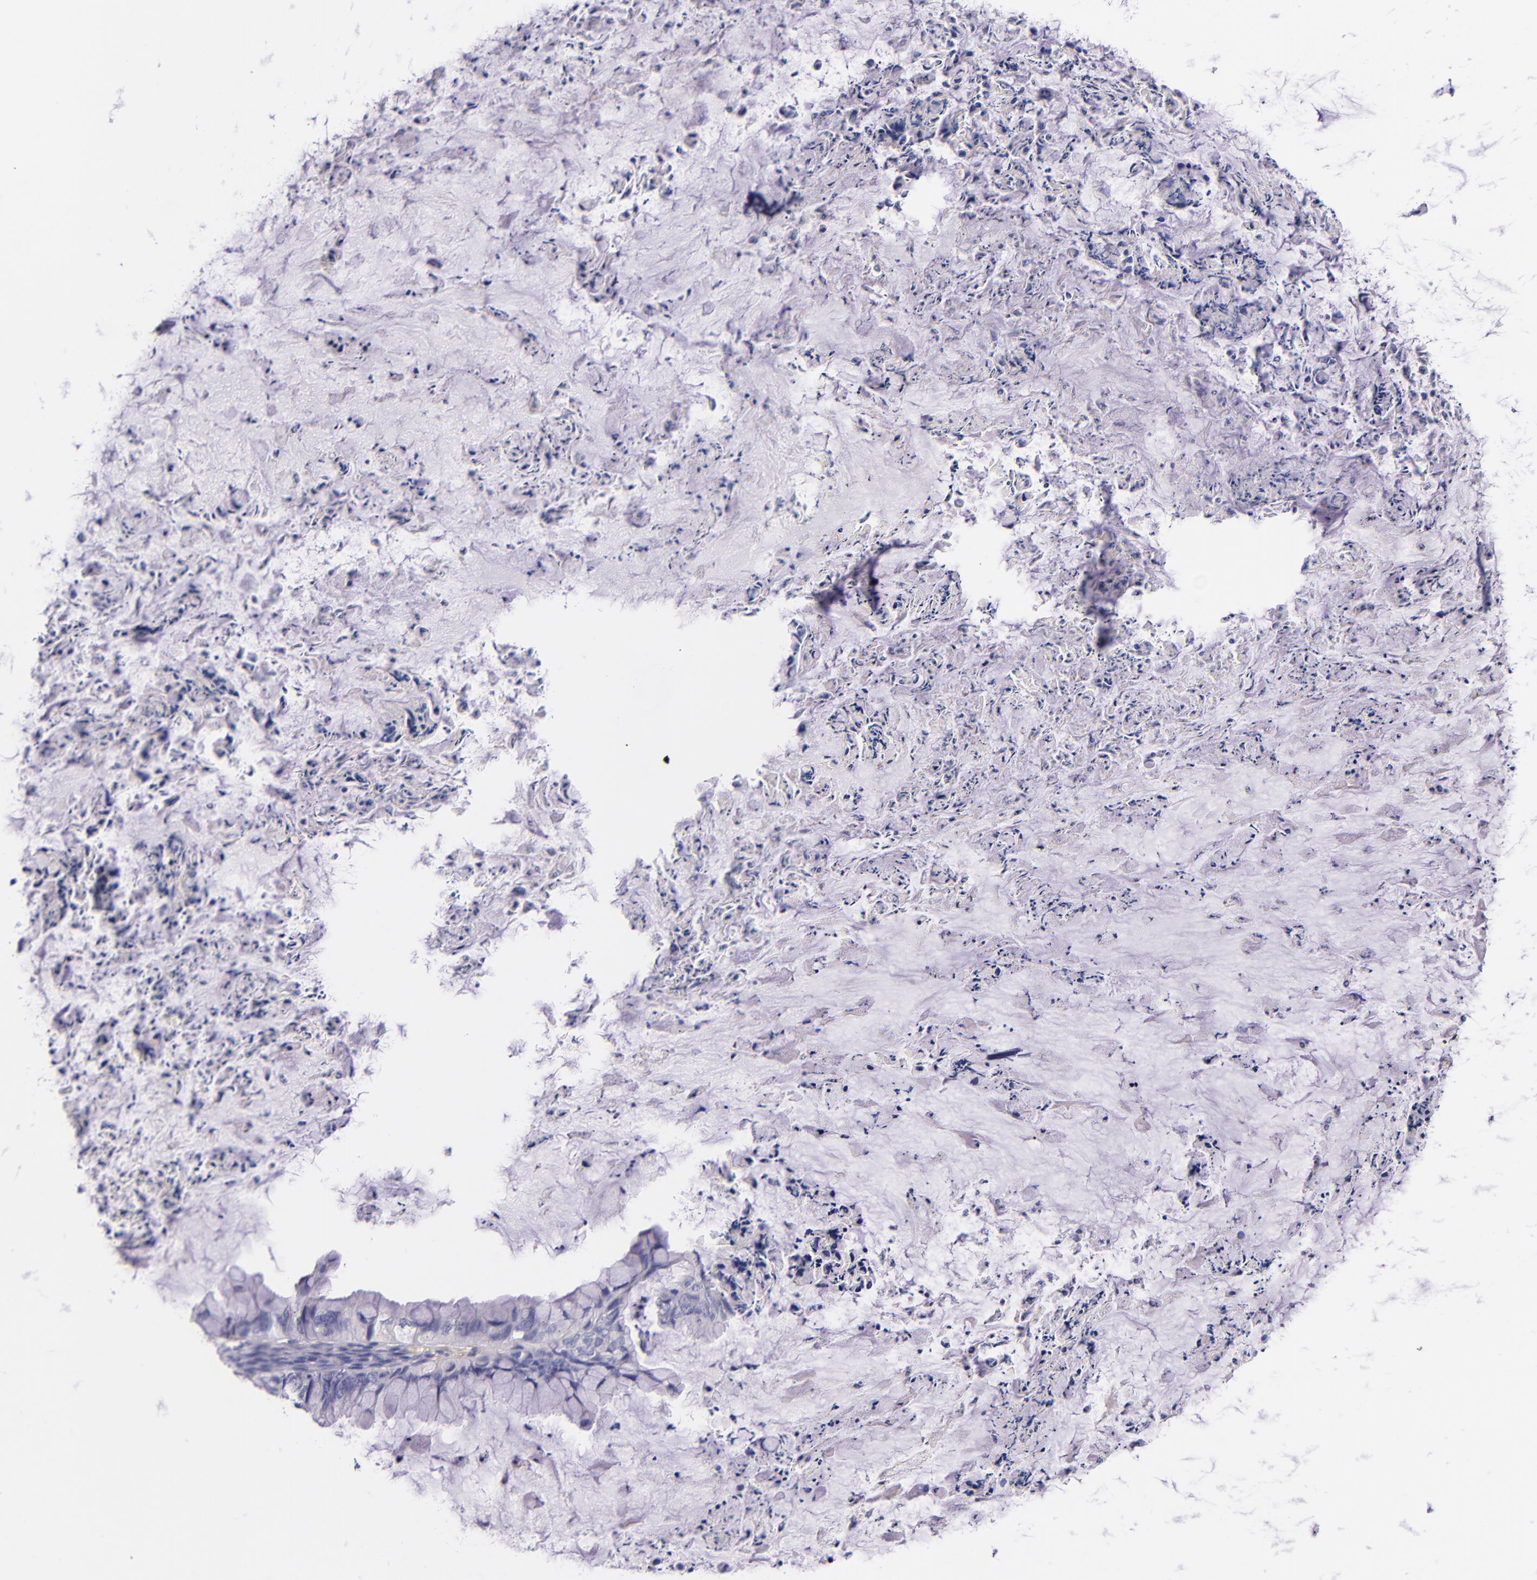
{"staining": {"intensity": "negative", "quantity": "none", "location": "none"}, "tissue": "ovarian cancer", "cell_type": "Tumor cells", "image_type": "cancer", "snomed": [{"axis": "morphology", "description": "Cystadenocarcinoma, mucinous, NOS"}, {"axis": "topography", "description": "Ovary"}], "caption": "Immunohistochemistry (IHC) image of ovarian mucinous cystadenocarcinoma stained for a protein (brown), which displays no expression in tumor cells.", "gene": "NOS3", "patient": {"sex": "female", "age": 36}}